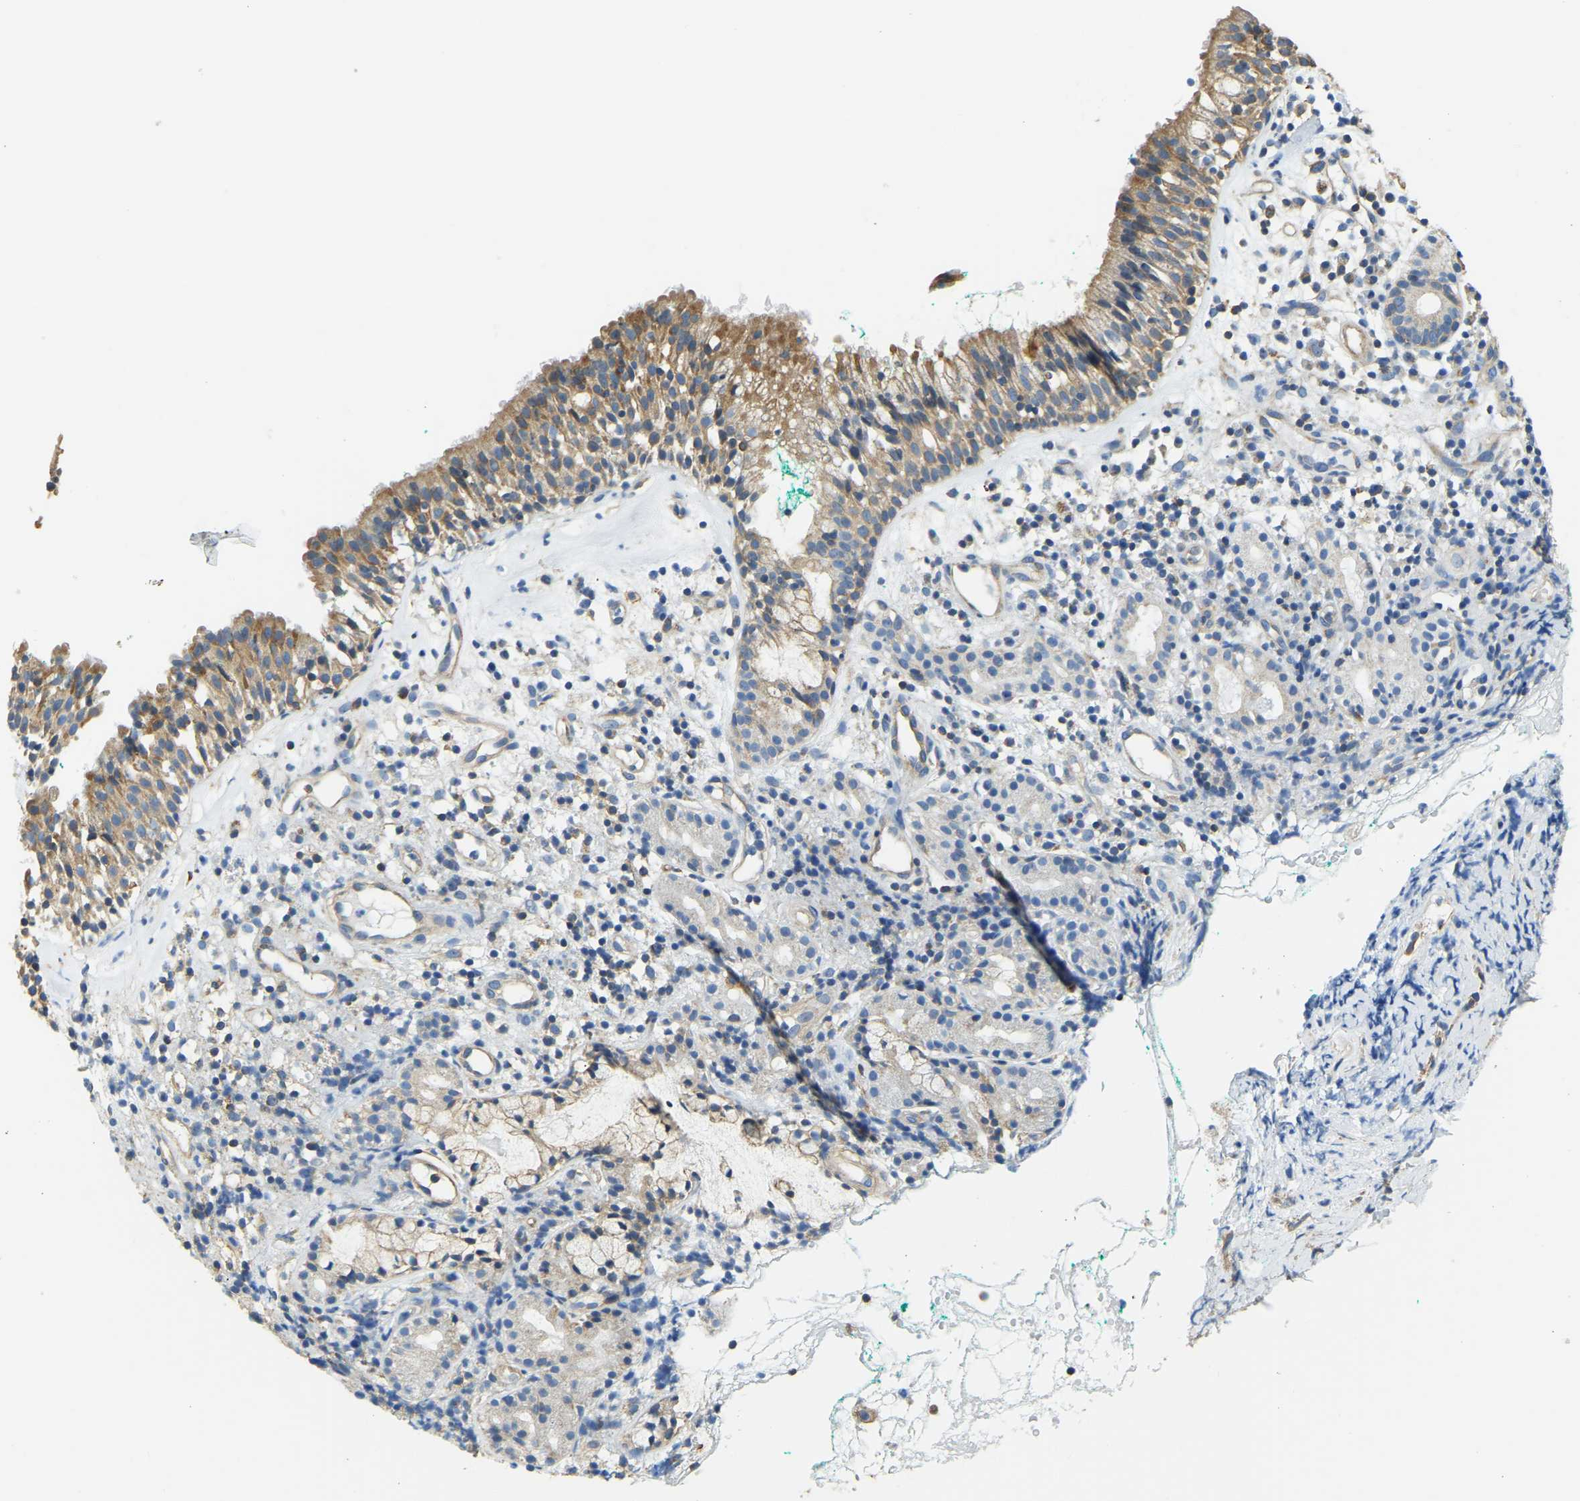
{"staining": {"intensity": "moderate", "quantity": ">75%", "location": "cytoplasmic/membranous"}, "tissue": "nasopharynx", "cell_type": "Respiratory epithelial cells", "image_type": "normal", "snomed": [{"axis": "morphology", "description": "Normal tissue, NOS"}, {"axis": "morphology", "description": "Basal cell carcinoma"}, {"axis": "topography", "description": "Cartilage tissue"}, {"axis": "topography", "description": "Nasopharynx"}, {"axis": "topography", "description": "Oral tissue"}], "caption": "Immunohistochemical staining of benign human nasopharynx demonstrates >75% levels of moderate cytoplasmic/membranous protein staining in approximately >75% of respiratory epithelial cells. The staining is performed using DAB brown chromogen to label protein expression. The nuclei are counter-stained blue using hematoxylin.", "gene": "AHNAK", "patient": {"sex": "female", "age": 77}}